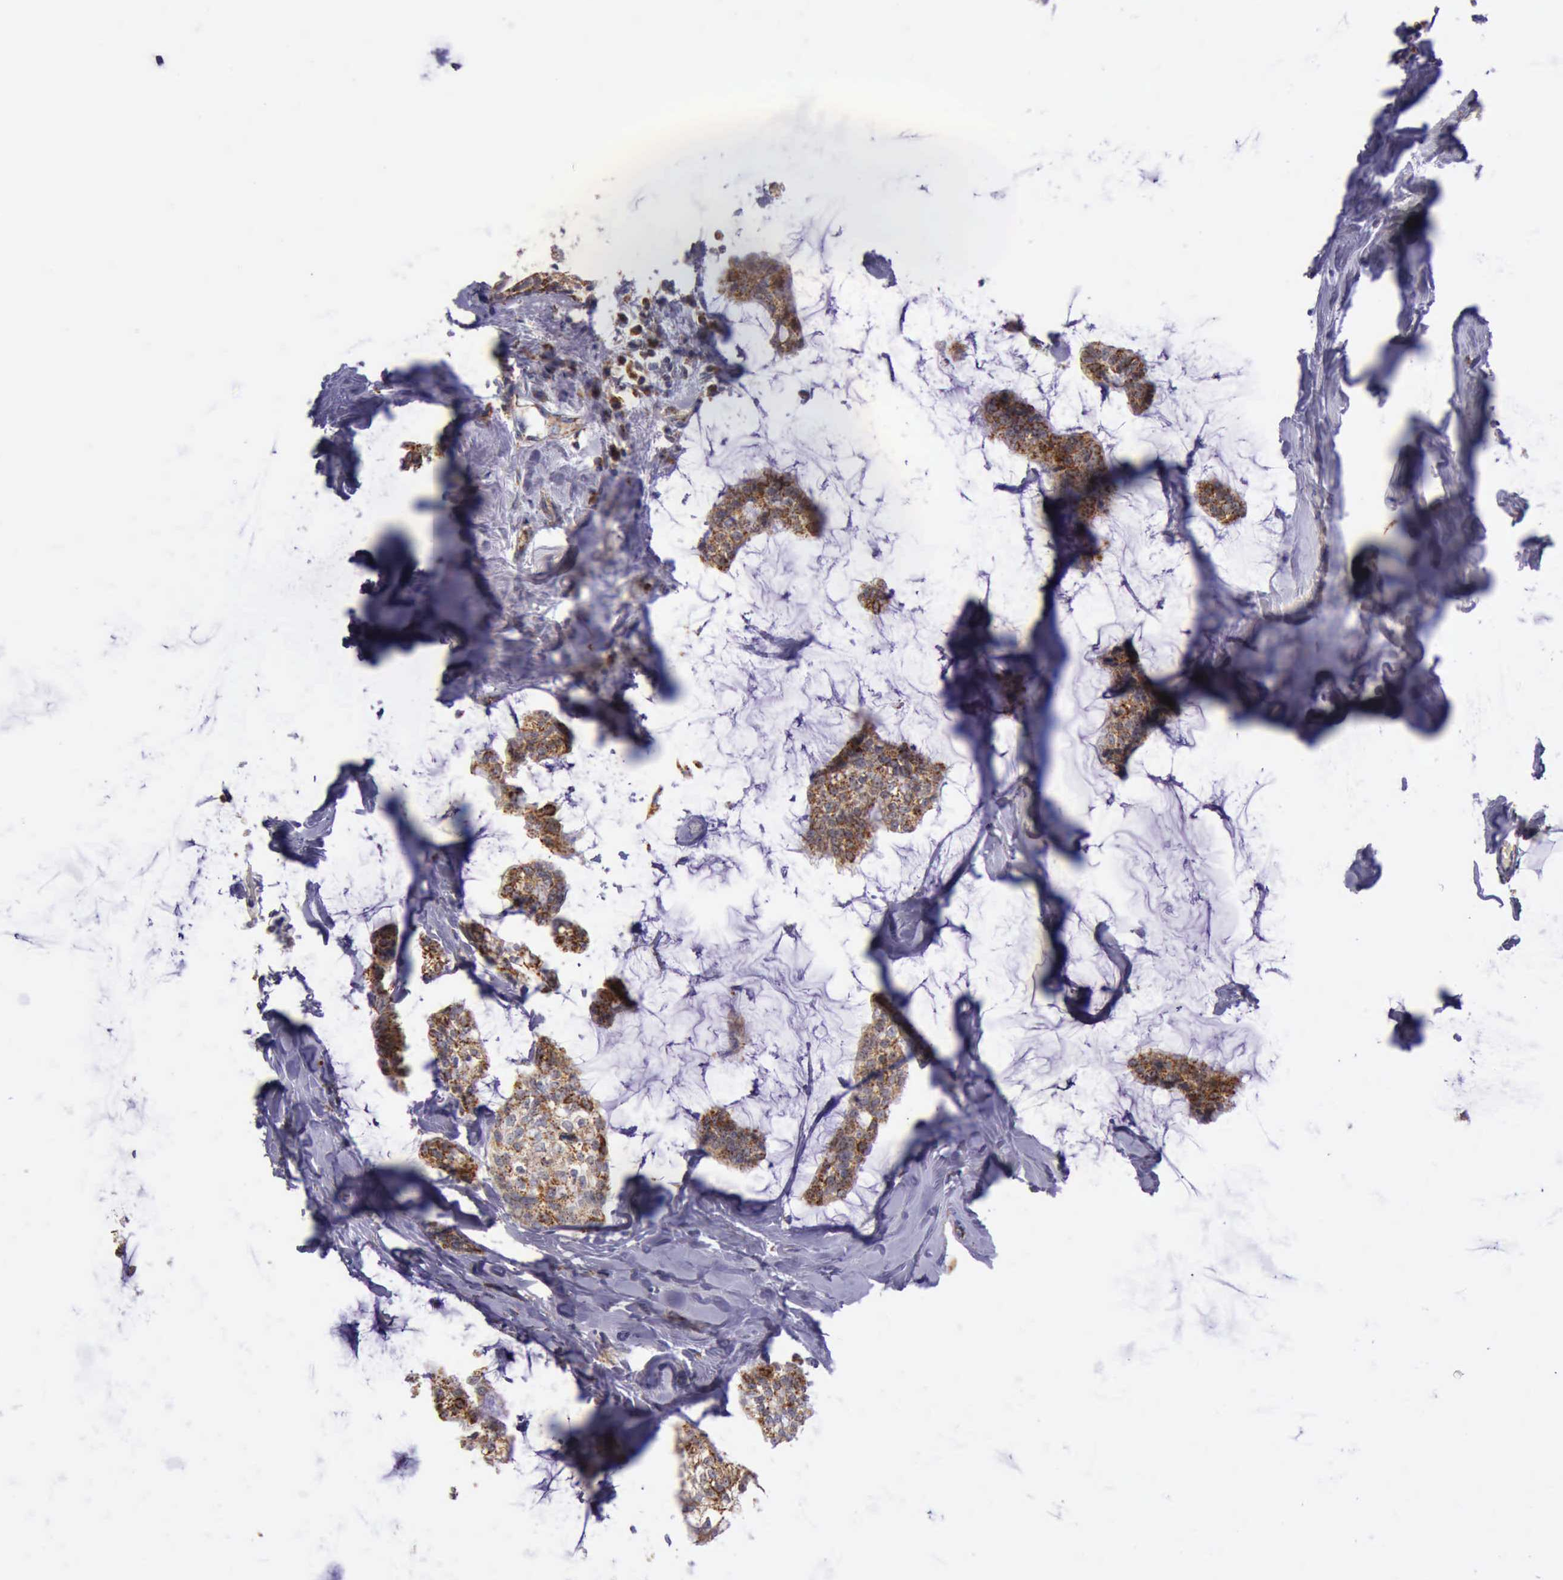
{"staining": {"intensity": "strong", "quantity": ">75%", "location": "cytoplasmic/membranous"}, "tissue": "breast cancer", "cell_type": "Tumor cells", "image_type": "cancer", "snomed": [{"axis": "morphology", "description": "Duct carcinoma"}, {"axis": "topography", "description": "Breast"}], "caption": "Invasive ductal carcinoma (breast) stained with immunohistochemistry (IHC) exhibits strong cytoplasmic/membranous expression in approximately >75% of tumor cells.", "gene": "TXN2", "patient": {"sex": "female", "age": 93}}